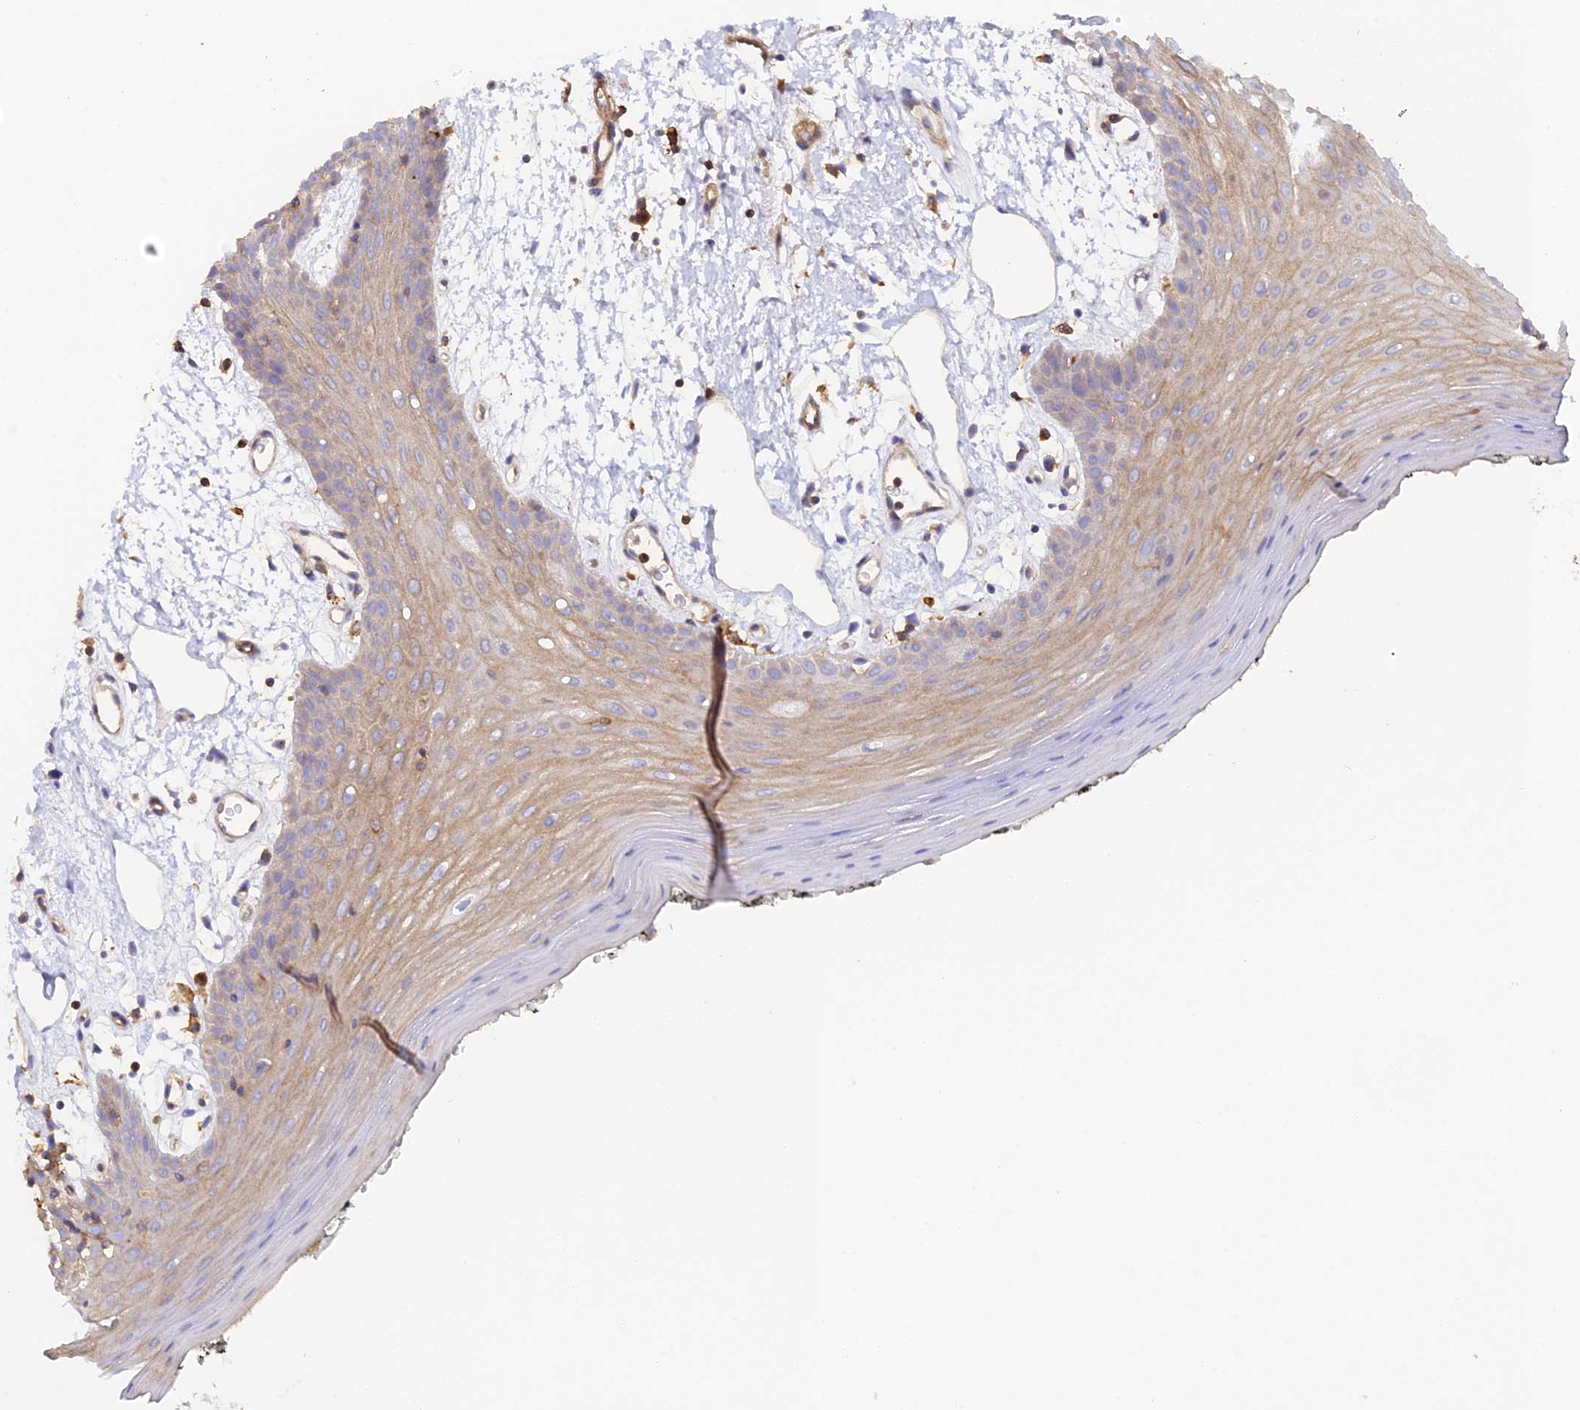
{"staining": {"intensity": "weak", "quantity": ">75%", "location": "cytoplasmic/membranous"}, "tissue": "oral mucosa", "cell_type": "Squamous epithelial cells", "image_type": "normal", "snomed": [{"axis": "morphology", "description": "Normal tissue, NOS"}, {"axis": "topography", "description": "Oral tissue"}, {"axis": "topography", "description": "Tounge, NOS"}], "caption": "This photomicrograph demonstrates immunohistochemistry staining of benign oral mucosa, with low weak cytoplasmic/membranous positivity in approximately >75% of squamous epithelial cells.", "gene": "GNG5B", "patient": {"sex": "female", "age": 59}}